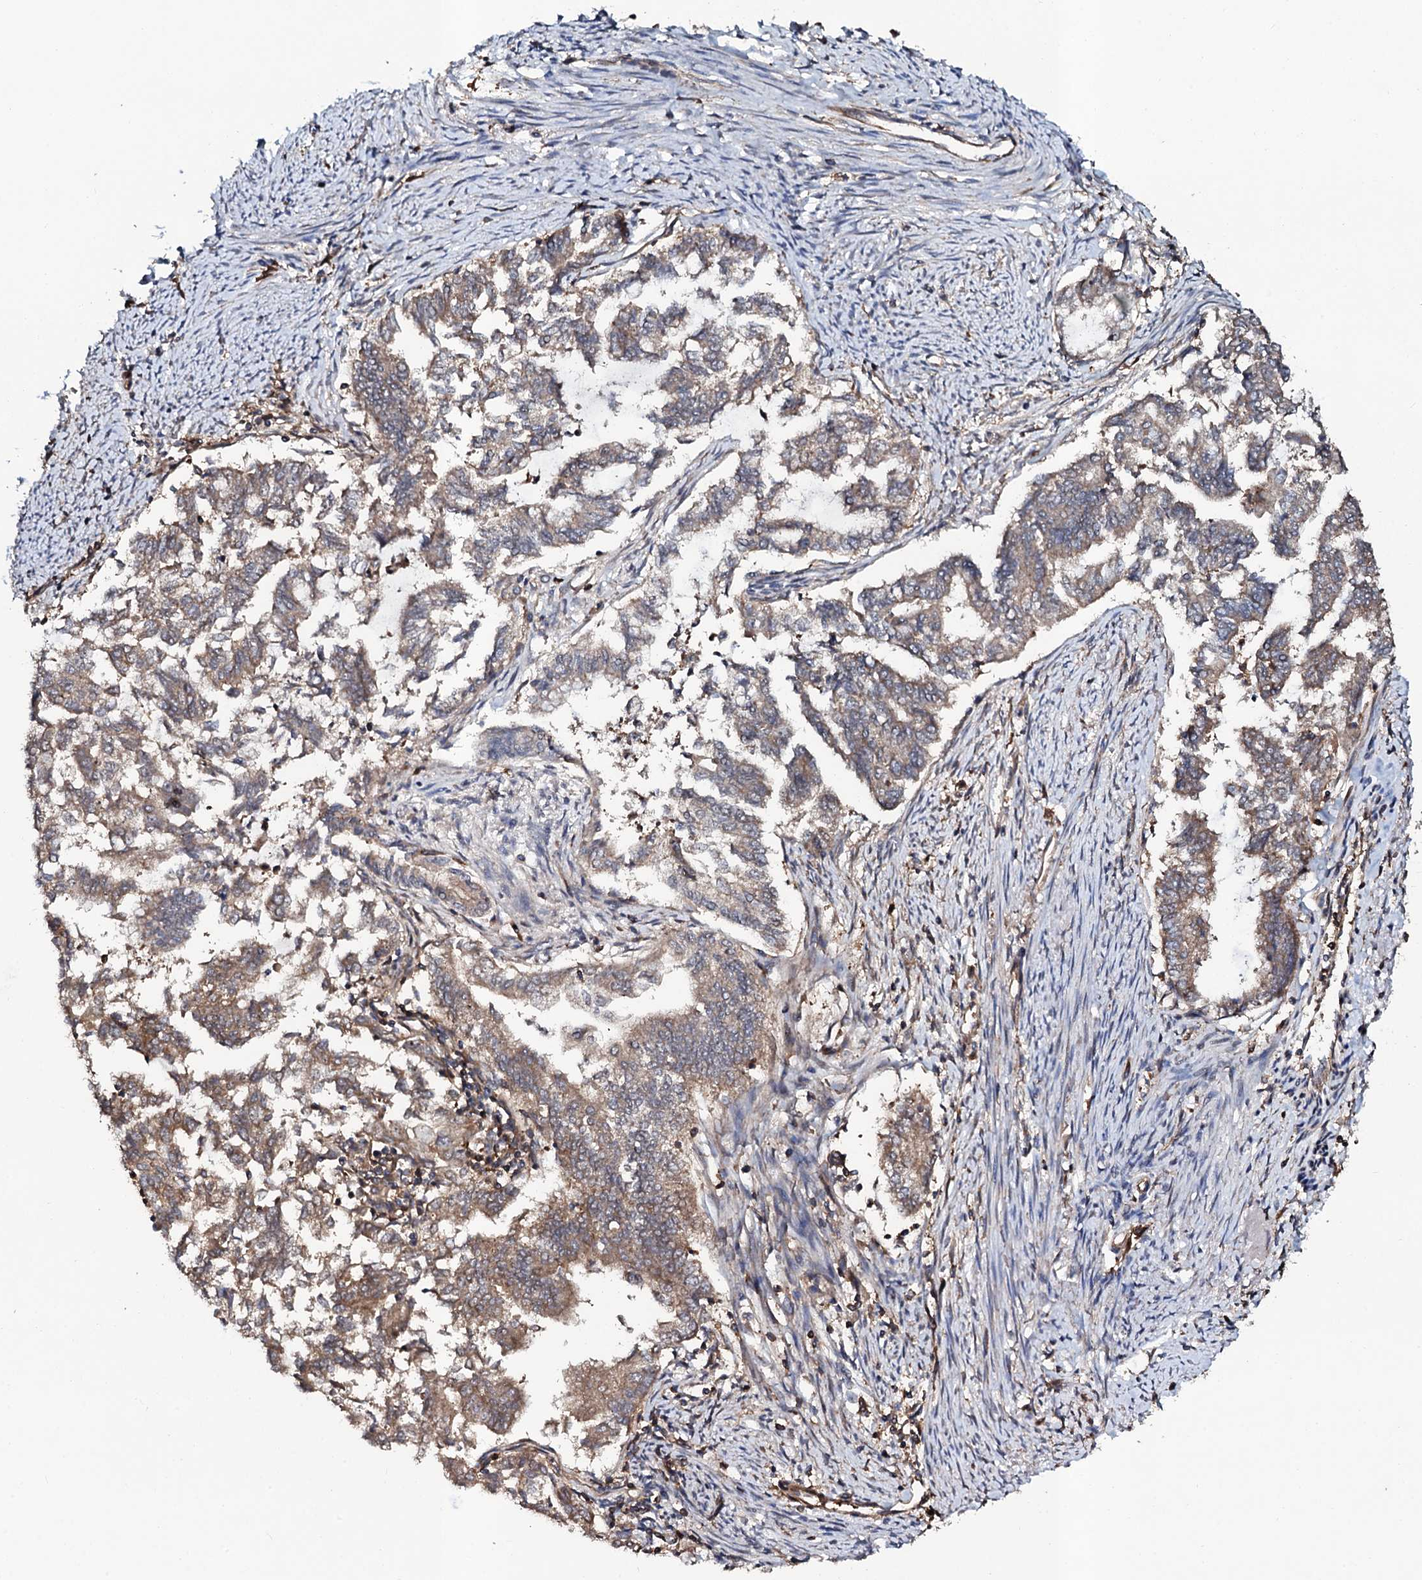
{"staining": {"intensity": "weak", "quantity": ">75%", "location": "cytoplasmic/membranous"}, "tissue": "endometrial cancer", "cell_type": "Tumor cells", "image_type": "cancer", "snomed": [{"axis": "morphology", "description": "Adenocarcinoma, NOS"}, {"axis": "topography", "description": "Endometrium"}], "caption": "A micrograph showing weak cytoplasmic/membranous staining in about >75% of tumor cells in endometrial cancer, as visualized by brown immunohistochemical staining.", "gene": "COG6", "patient": {"sex": "female", "age": 79}}